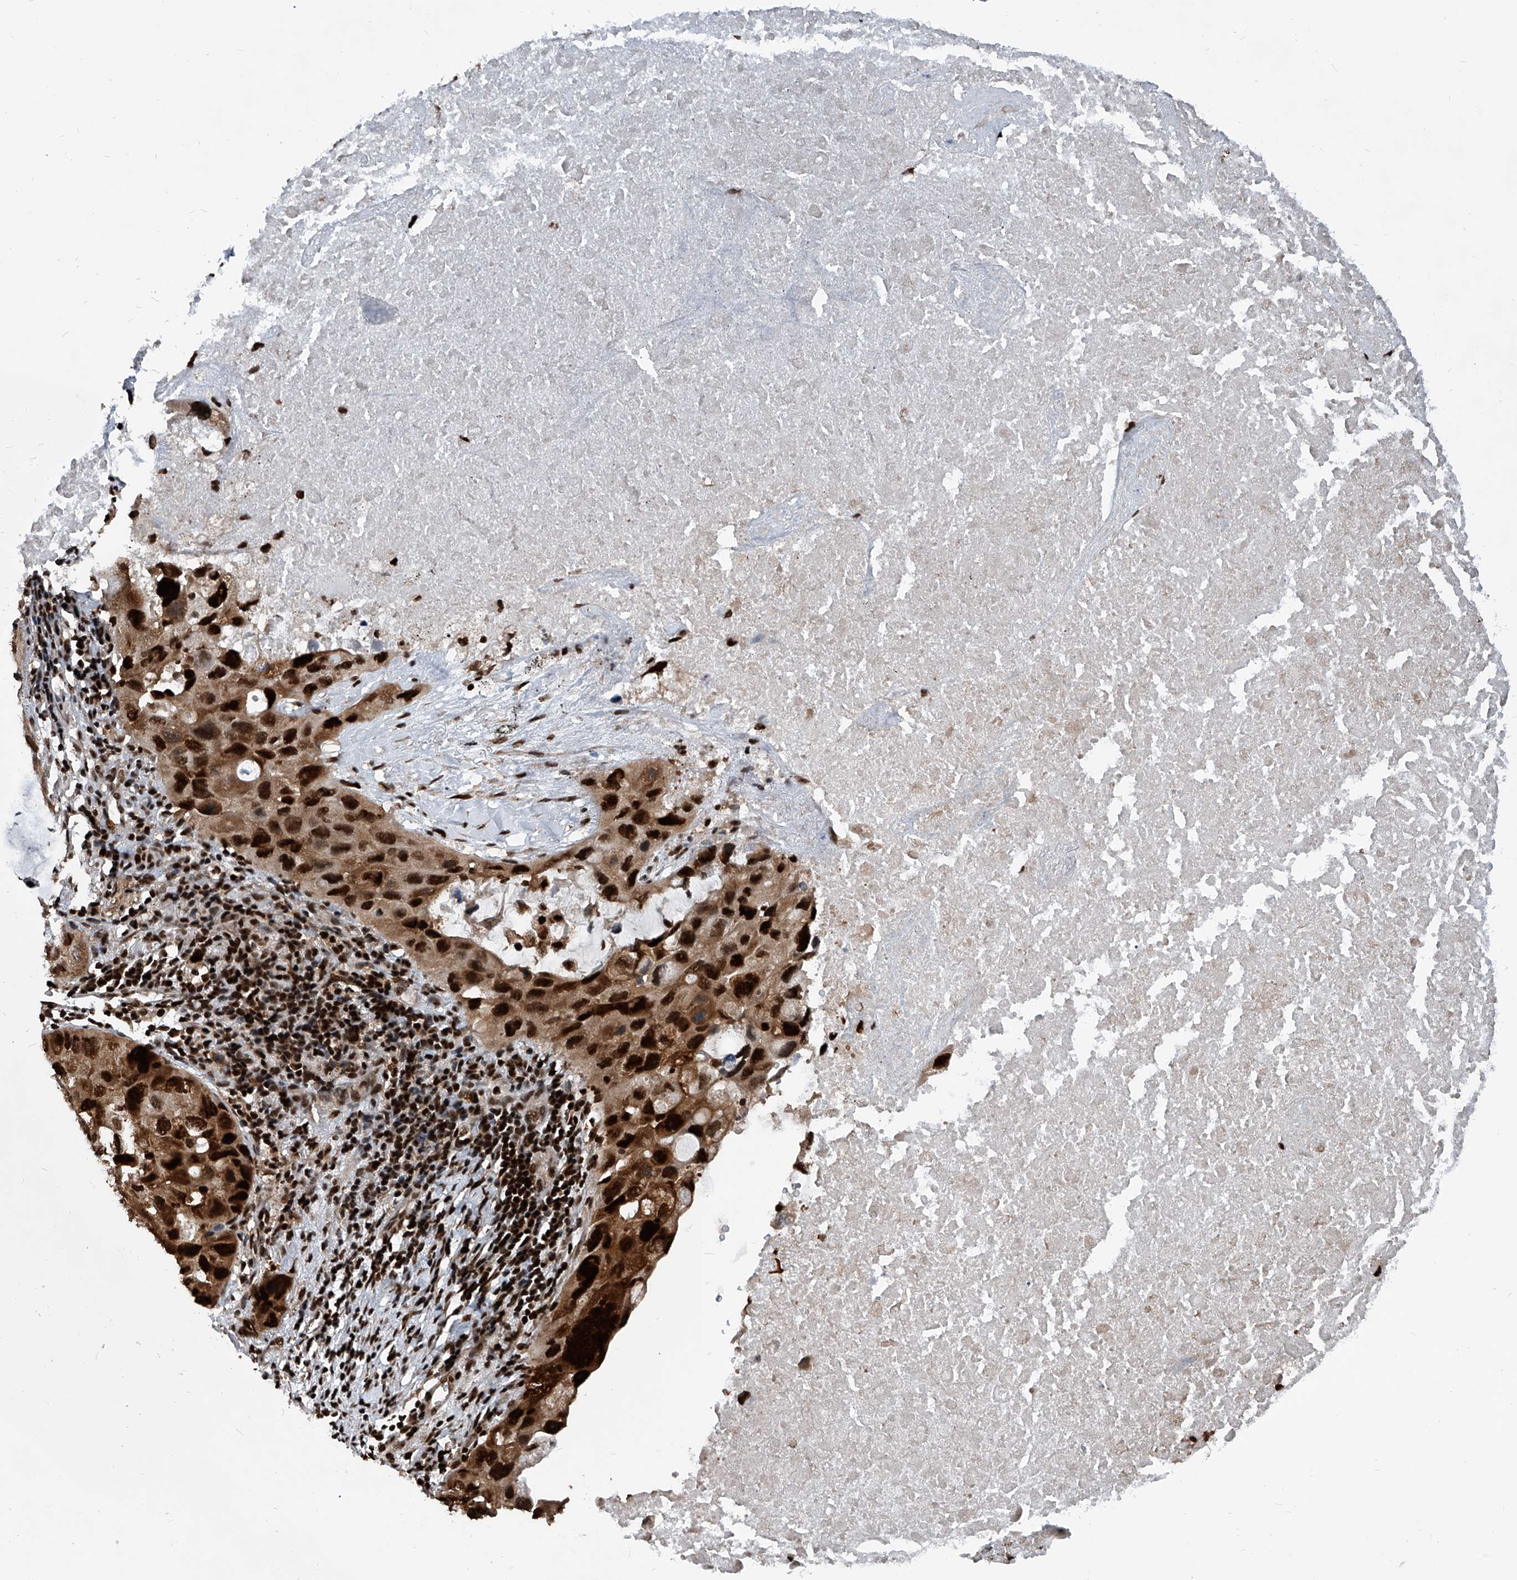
{"staining": {"intensity": "strong", "quantity": ">75%", "location": "cytoplasmic/membranous,nuclear"}, "tissue": "lung cancer", "cell_type": "Tumor cells", "image_type": "cancer", "snomed": [{"axis": "morphology", "description": "Squamous cell carcinoma, NOS"}, {"axis": "topography", "description": "Lung"}], "caption": "Squamous cell carcinoma (lung) stained for a protein (brown) reveals strong cytoplasmic/membranous and nuclear positive positivity in approximately >75% of tumor cells.", "gene": "FKBP5", "patient": {"sex": "female", "age": 73}}